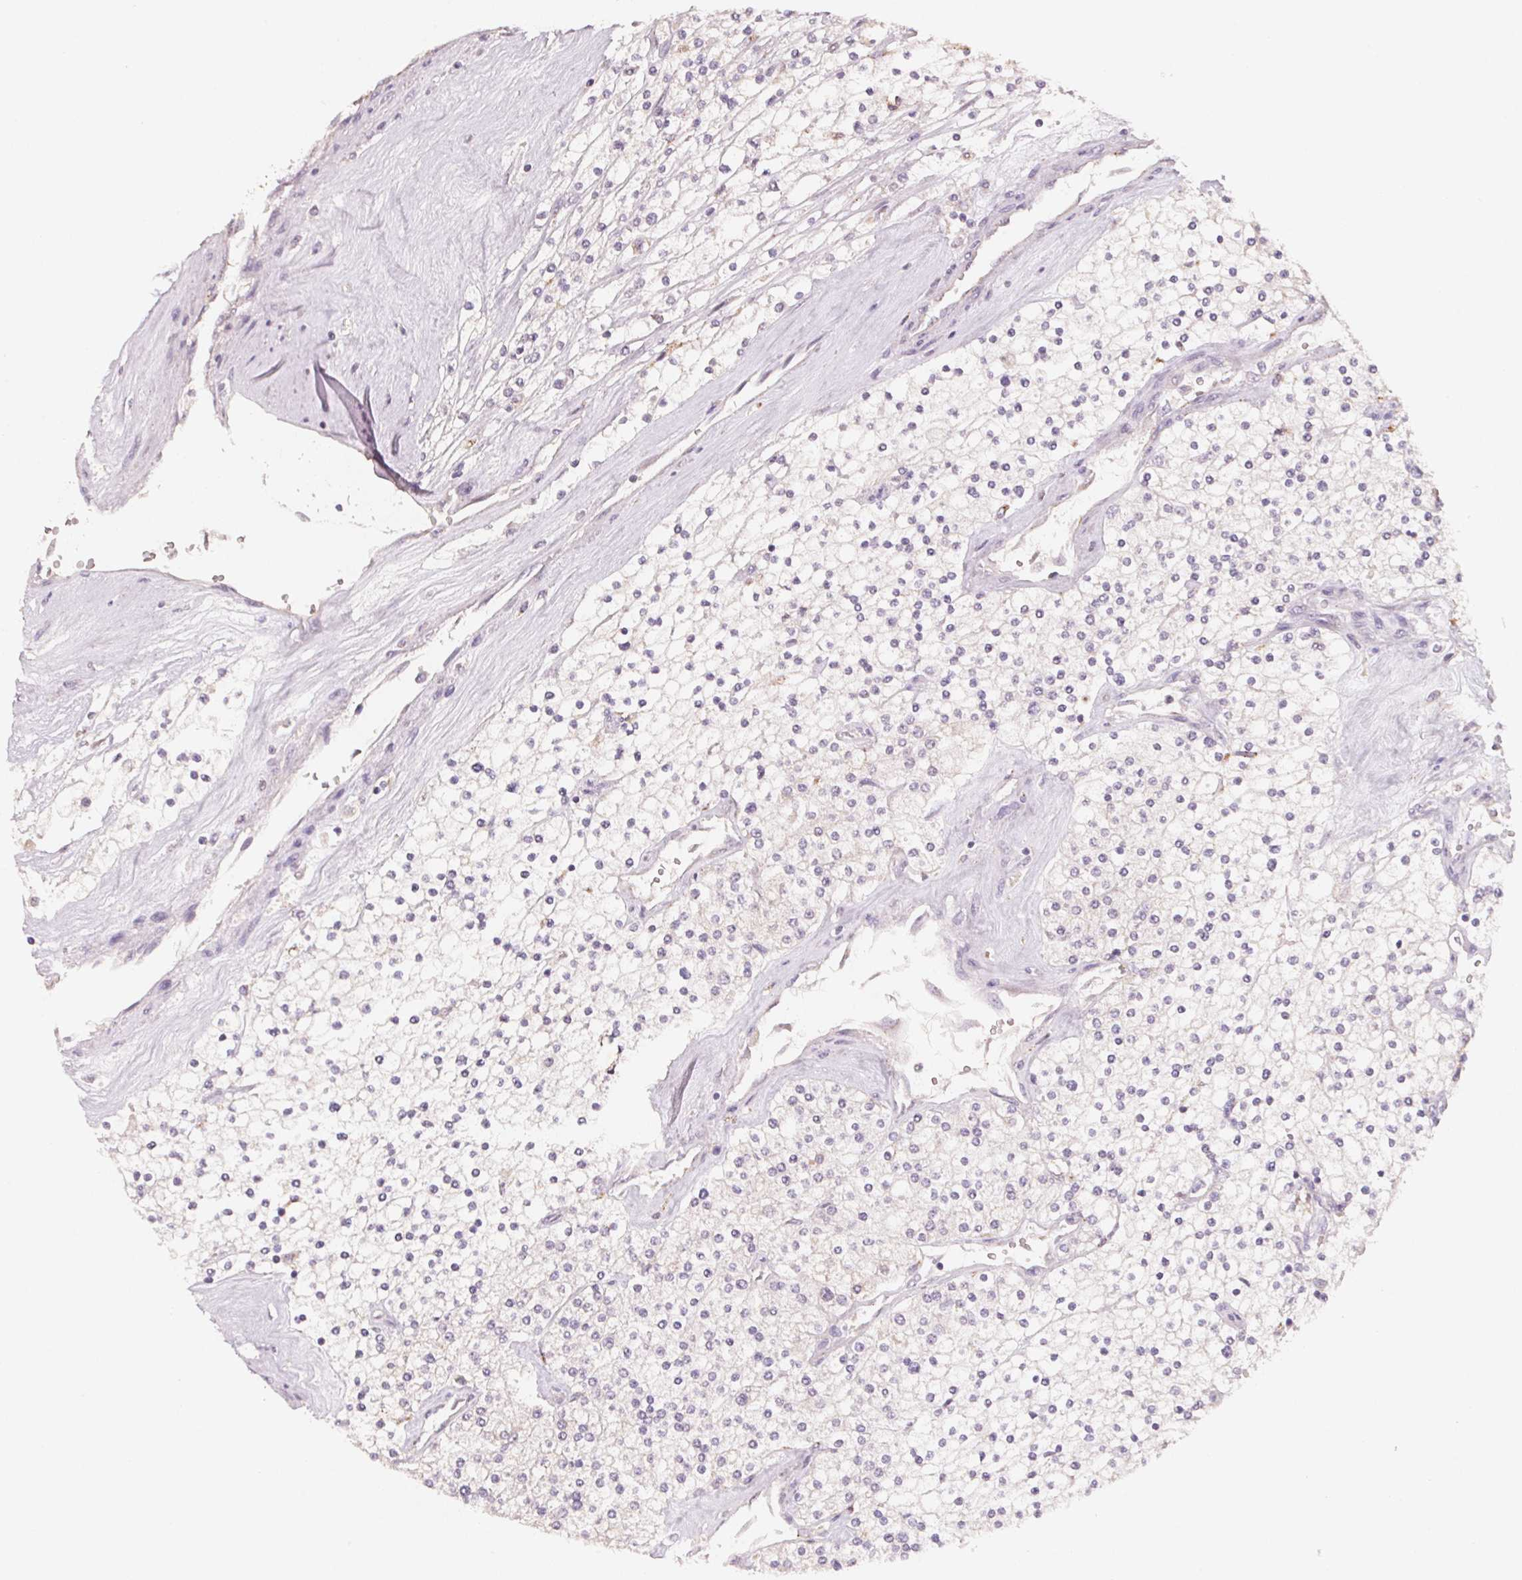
{"staining": {"intensity": "negative", "quantity": "none", "location": "none"}, "tissue": "renal cancer", "cell_type": "Tumor cells", "image_type": "cancer", "snomed": [{"axis": "morphology", "description": "Adenocarcinoma, NOS"}, {"axis": "topography", "description": "Kidney"}], "caption": "Histopathology image shows no protein staining in tumor cells of renal cancer tissue.", "gene": "TREH", "patient": {"sex": "male", "age": 80}}